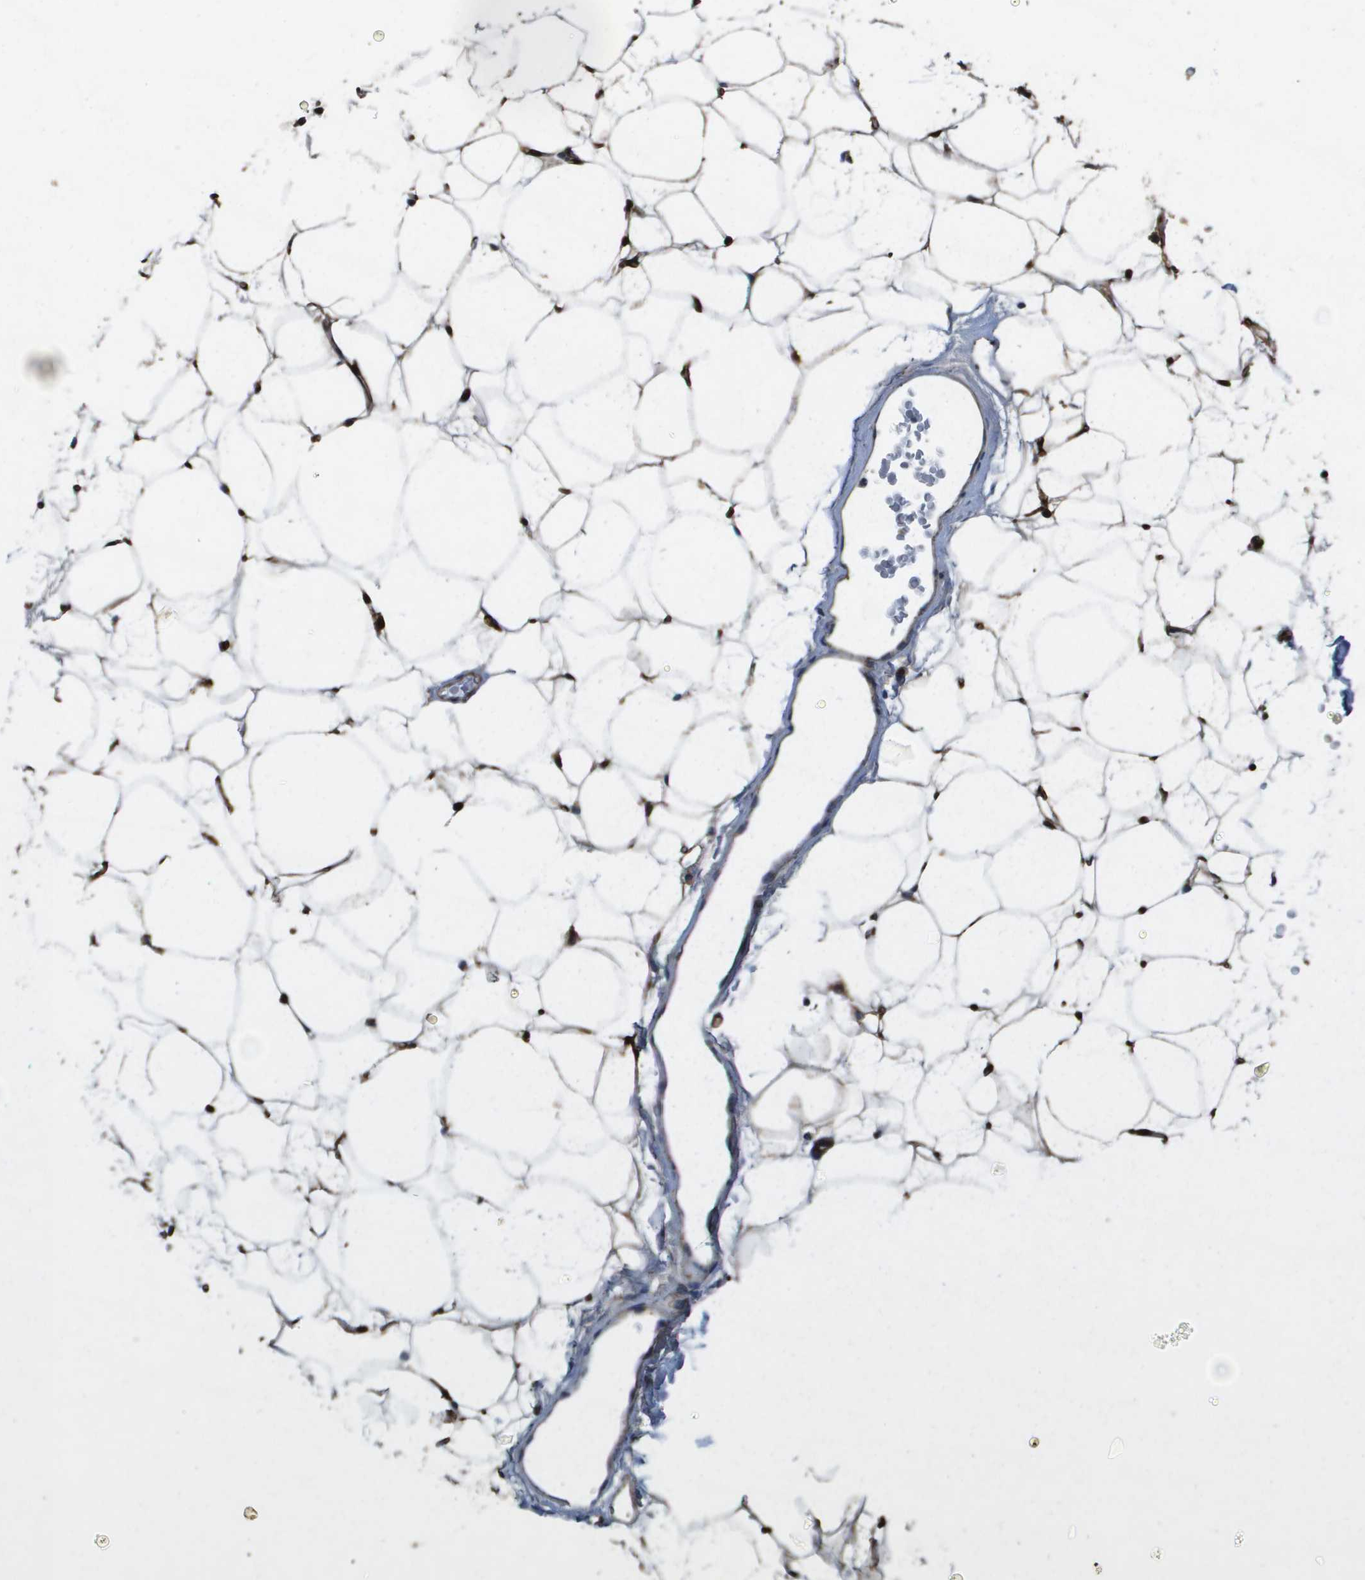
{"staining": {"intensity": "negative", "quantity": "none", "location": "none"}, "tissue": "adipose tissue", "cell_type": "Adipocytes", "image_type": "normal", "snomed": [{"axis": "morphology", "description": "Normal tissue, NOS"}, {"axis": "topography", "description": "Breast"}, {"axis": "topography", "description": "Soft tissue"}], "caption": "Unremarkable adipose tissue was stained to show a protein in brown. There is no significant positivity in adipocytes. The staining is performed using DAB (3,3'-diaminobenzidine) brown chromogen with nuclei counter-stained in using hematoxylin.", "gene": "ENTPD2", "patient": {"sex": "female", "age": 75}}